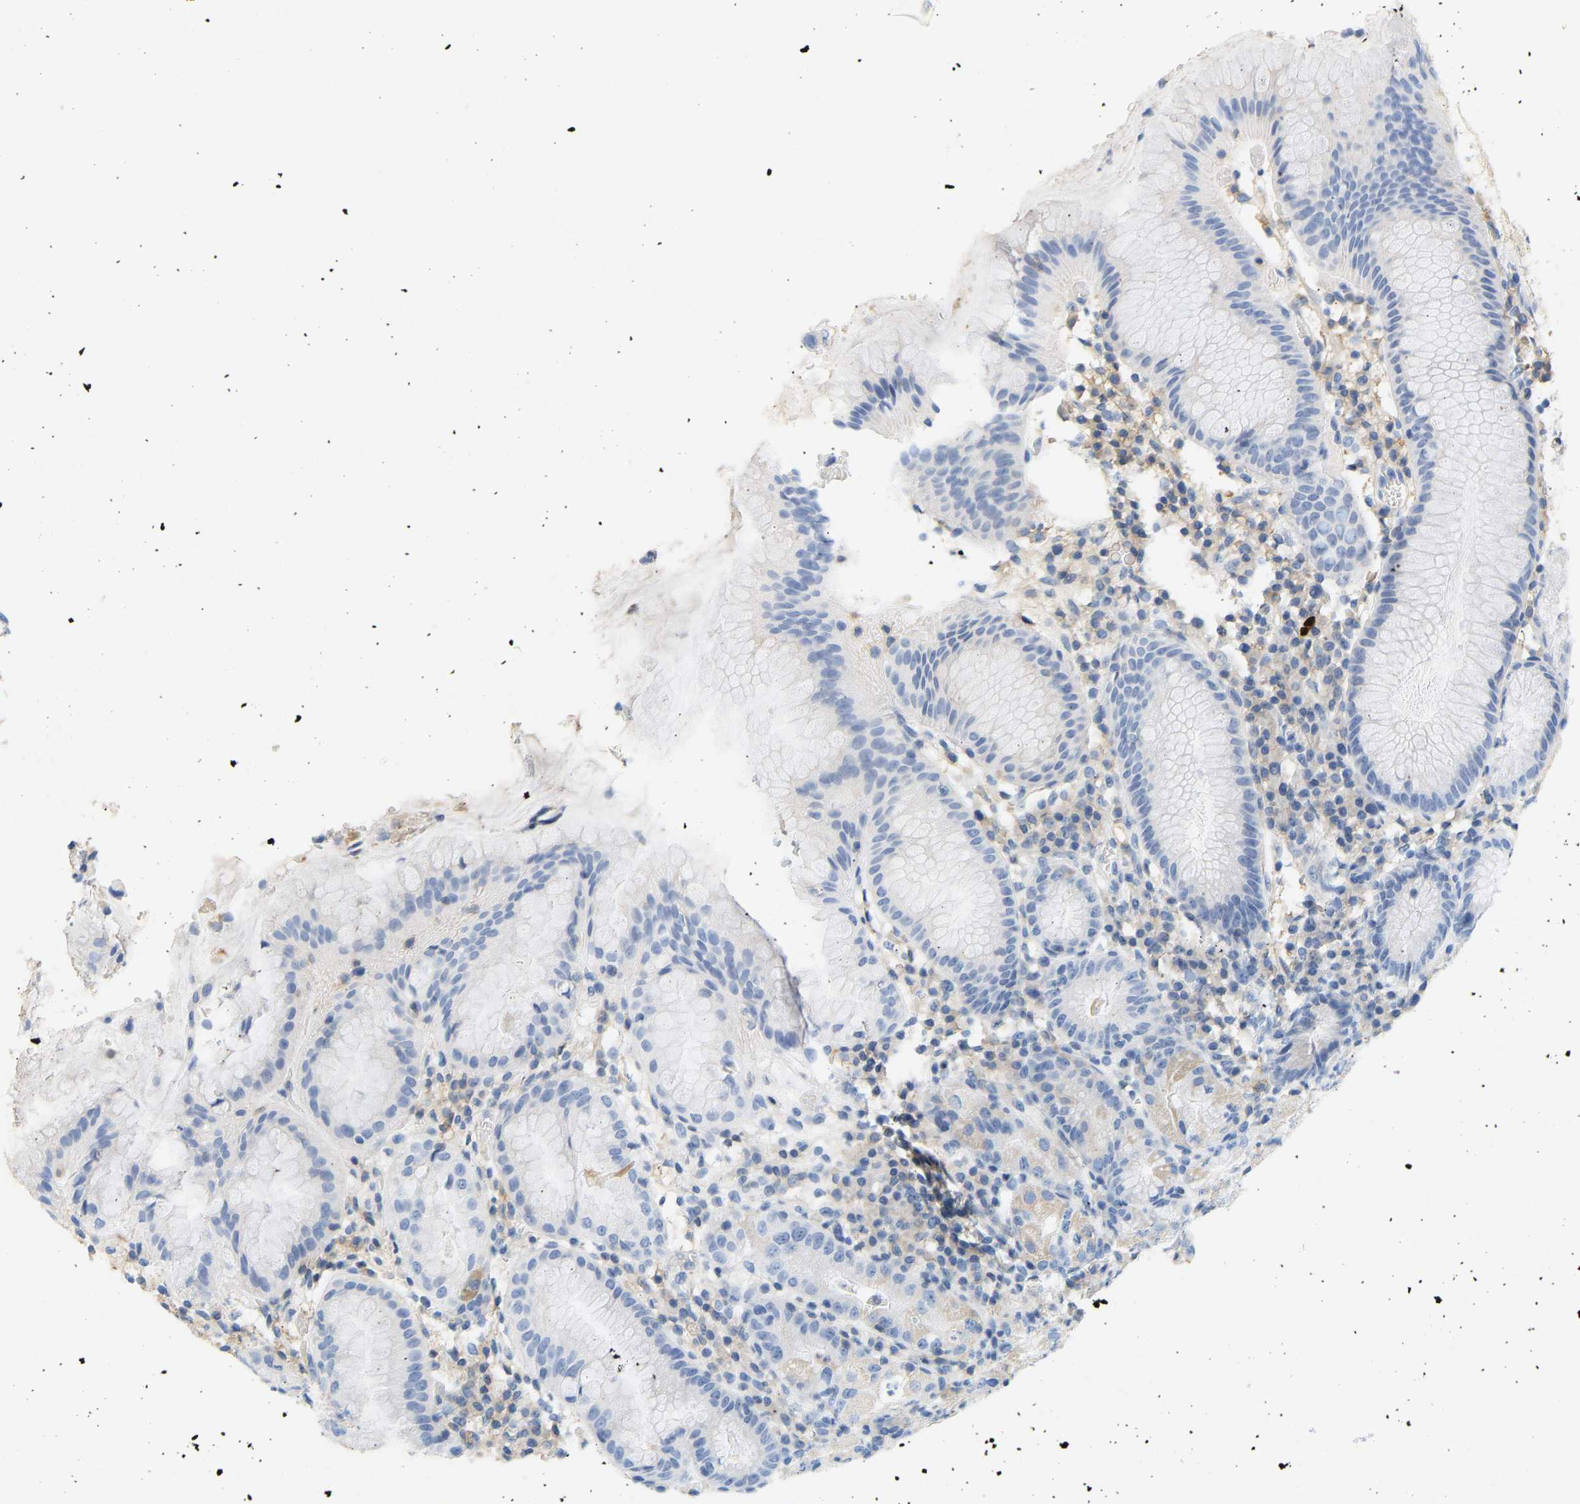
{"staining": {"intensity": "weak", "quantity": "<25%", "location": "cytoplasmic/membranous"}, "tissue": "stomach", "cell_type": "Glandular cells", "image_type": "normal", "snomed": [{"axis": "morphology", "description": "Normal tissue, NOS"}, {"axis": "topography", "description": "Stomach"}, {"axis": "topography", "description": "Stomach, lower"}], "caption": "Immunohistochemistry (IHC) of unremarkable stomach shows no expression in glandular cells. (Brightfield microscopy of DAB IHC at high magnification).", "gene": "BVES", "patient": {"sex": "female", "age": 75}}